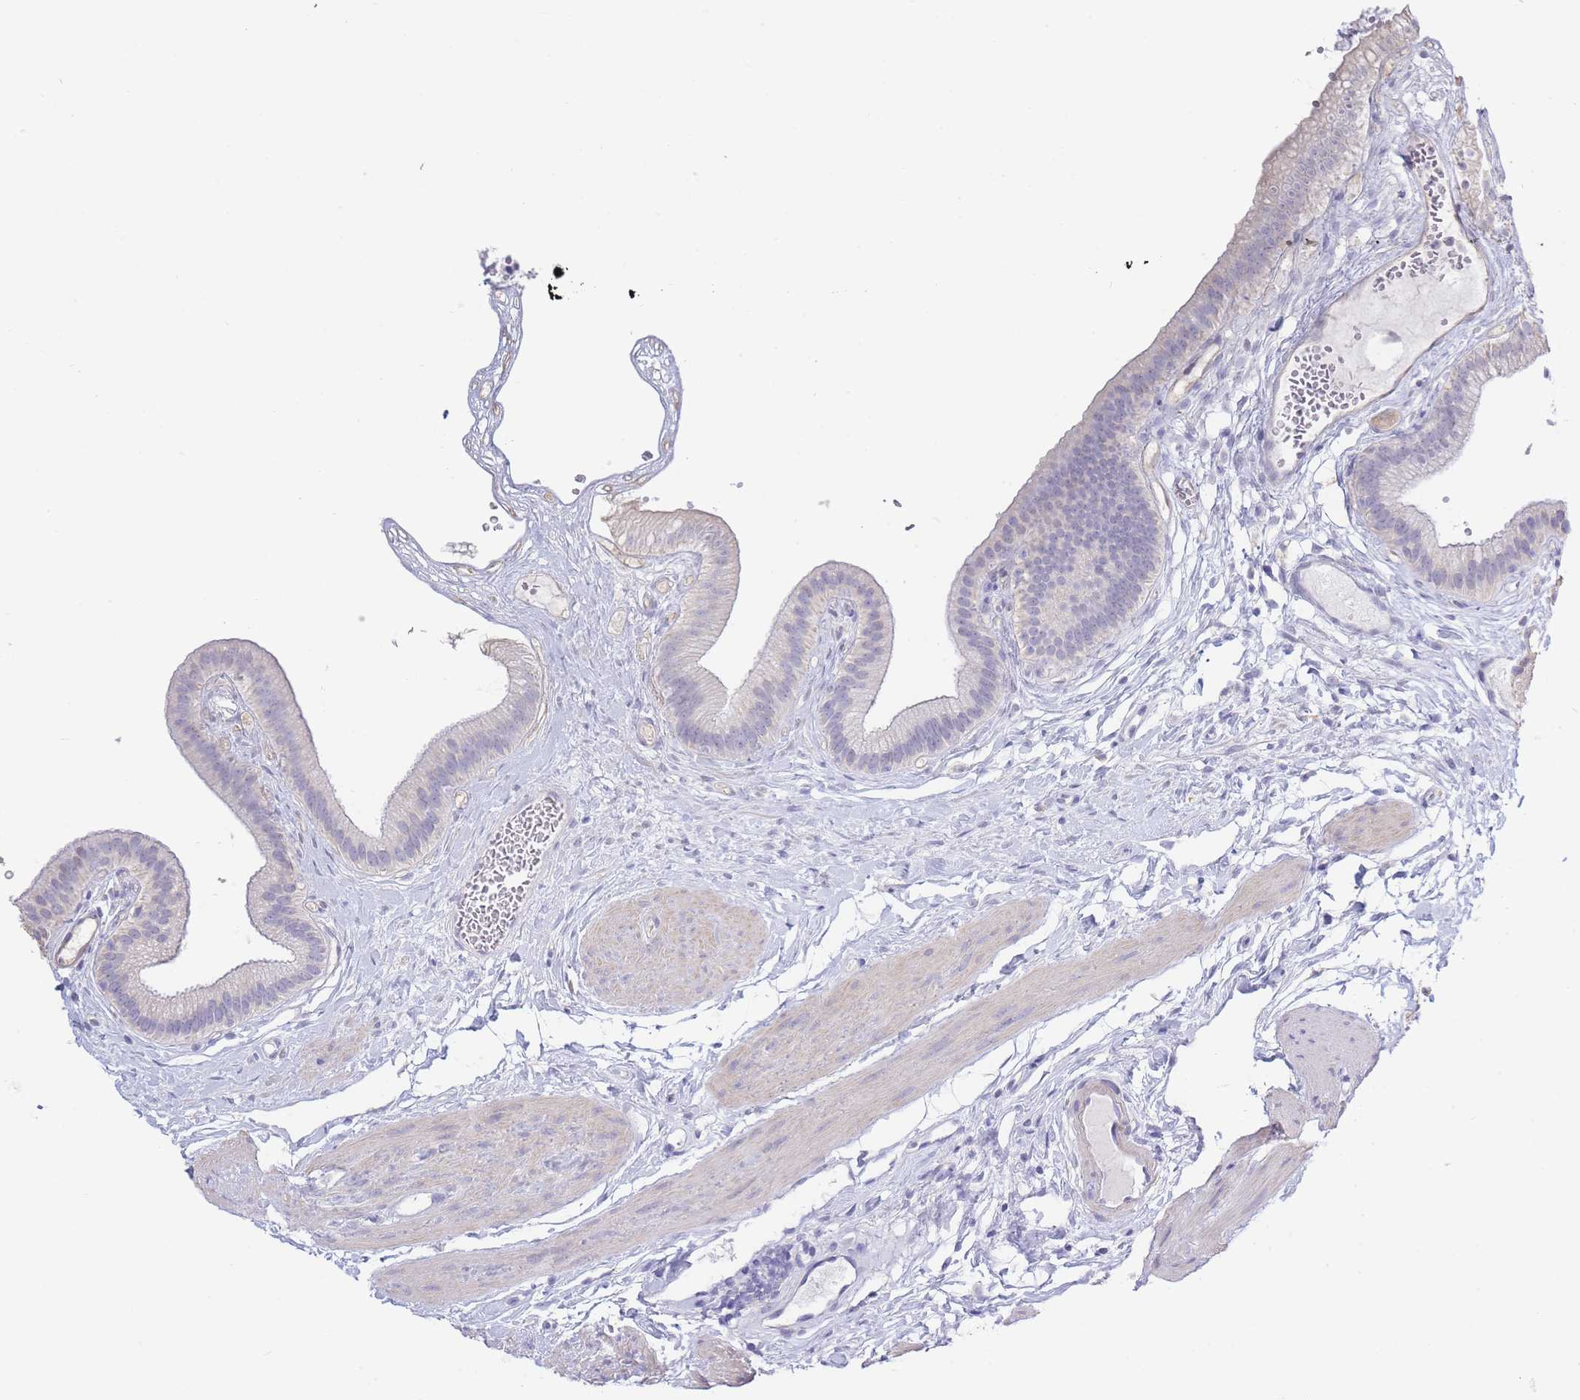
{"staining": {"intensity": "negative", "quantity": "none", "location": "none"}, "tissue": "gallbladder", "cell_type": "Glandular cells", "image_type": "normal", "snomed": [{"axis": "morphology", "description": "Normal tissue, NOS"}, {"axis": "topography", "description": "Gallbladder"}], "caption": "DAB immunohistochemical staining of normal gallbladder reveals no significant positivity in glandular cells.", "gene": "CD37", "patient": {"sex": "female", "age": 54}}